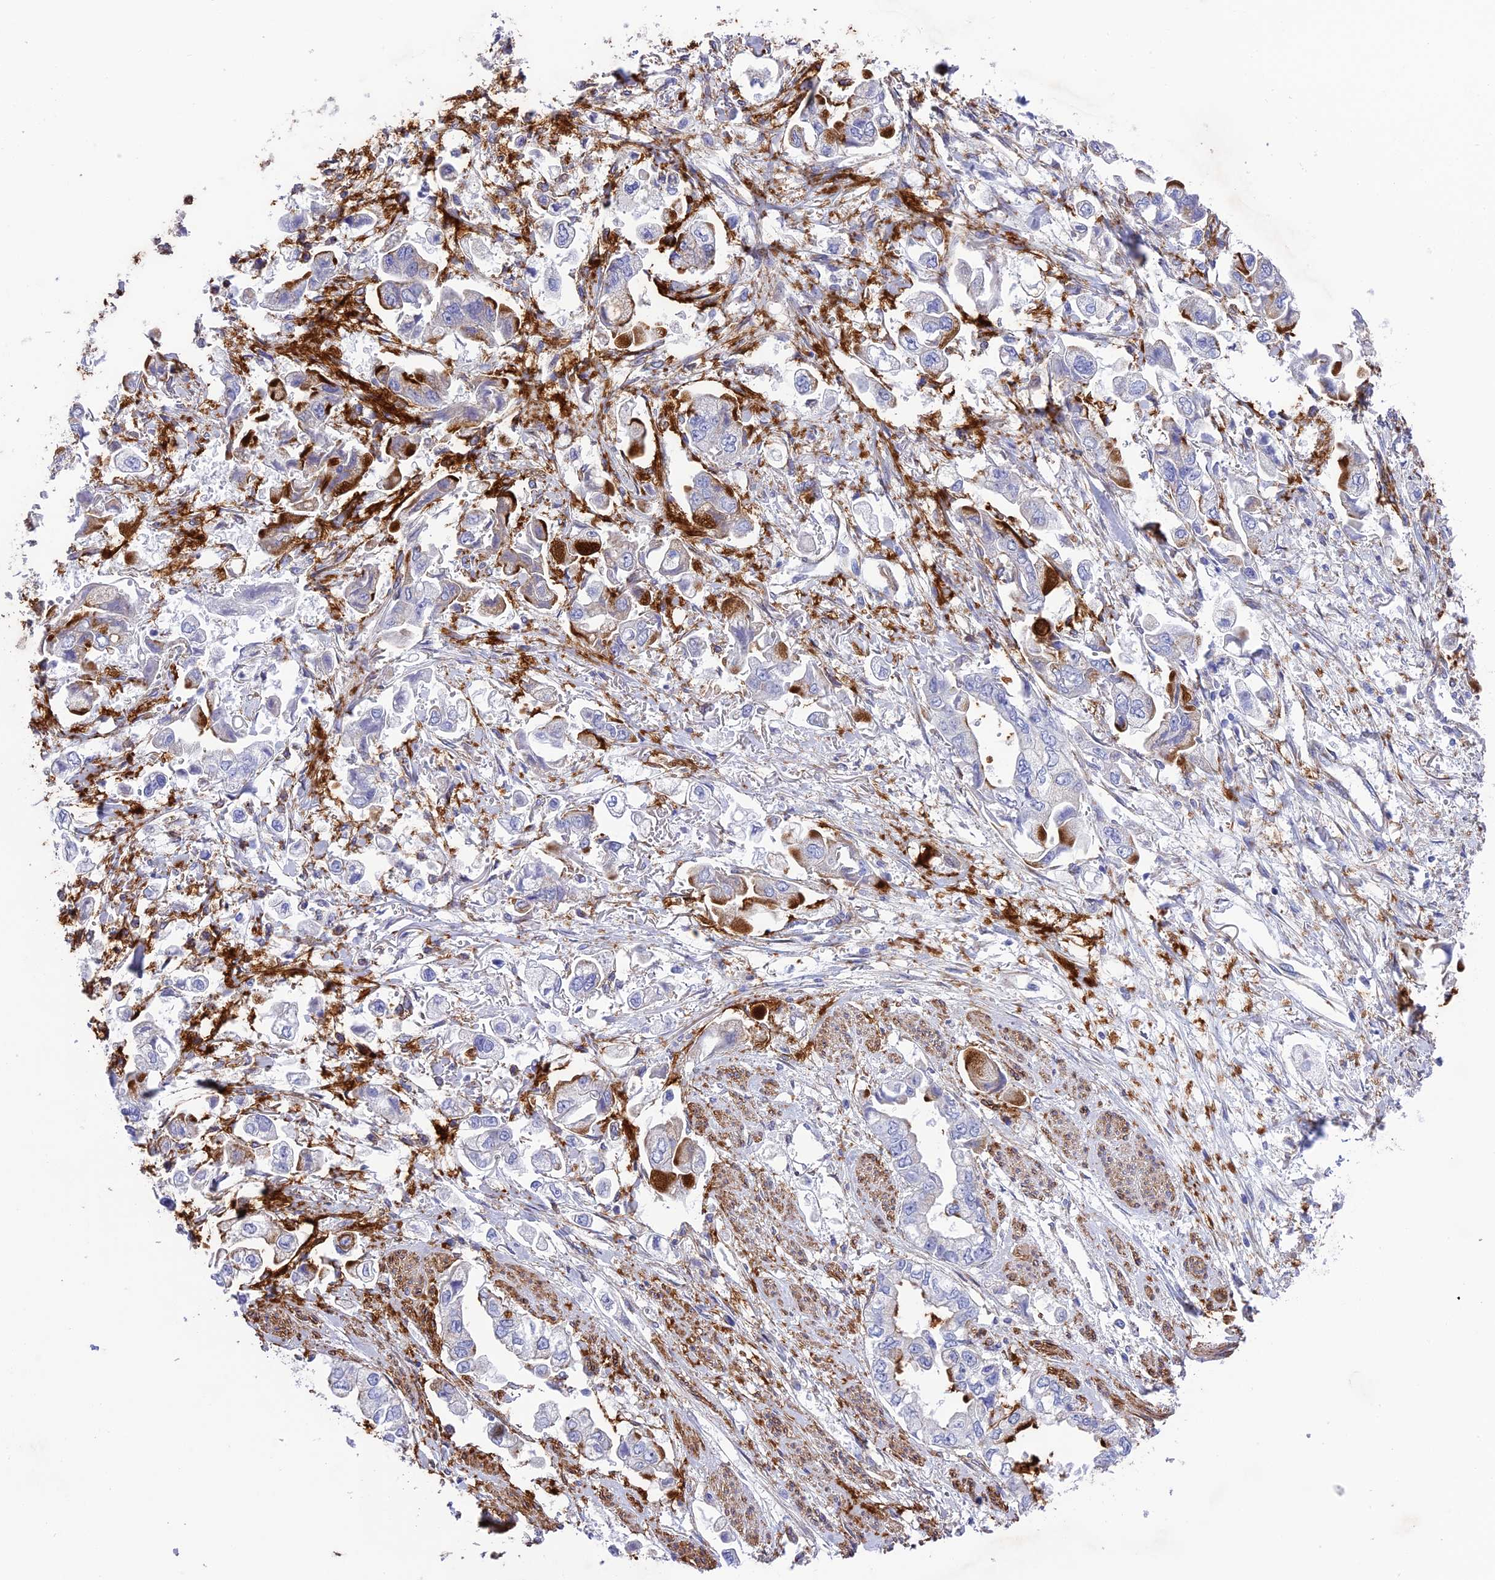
{"staining": {"intensity": "strong", "quantity": "<25%", "location": "cytoplasmic/membranous"}, "tissue": "stomach cancer", "cell_type": "Tumor cells", "image_type": "cancer", "snomed": [{"axis": "morphology", "description": "Adenocarcinoma, NOS"}, {"axis": "topography", "description": "Stomach"}], "caption": "Approximately <25% of tumor cells in human adenocarcinoma (stomach) demonstrate strong cytoplasmic/membranous protein staining as visualized by brown immunohistochemical staining.", "gene": "TNS1", "patient": {"sex": "male", "age": 62}}